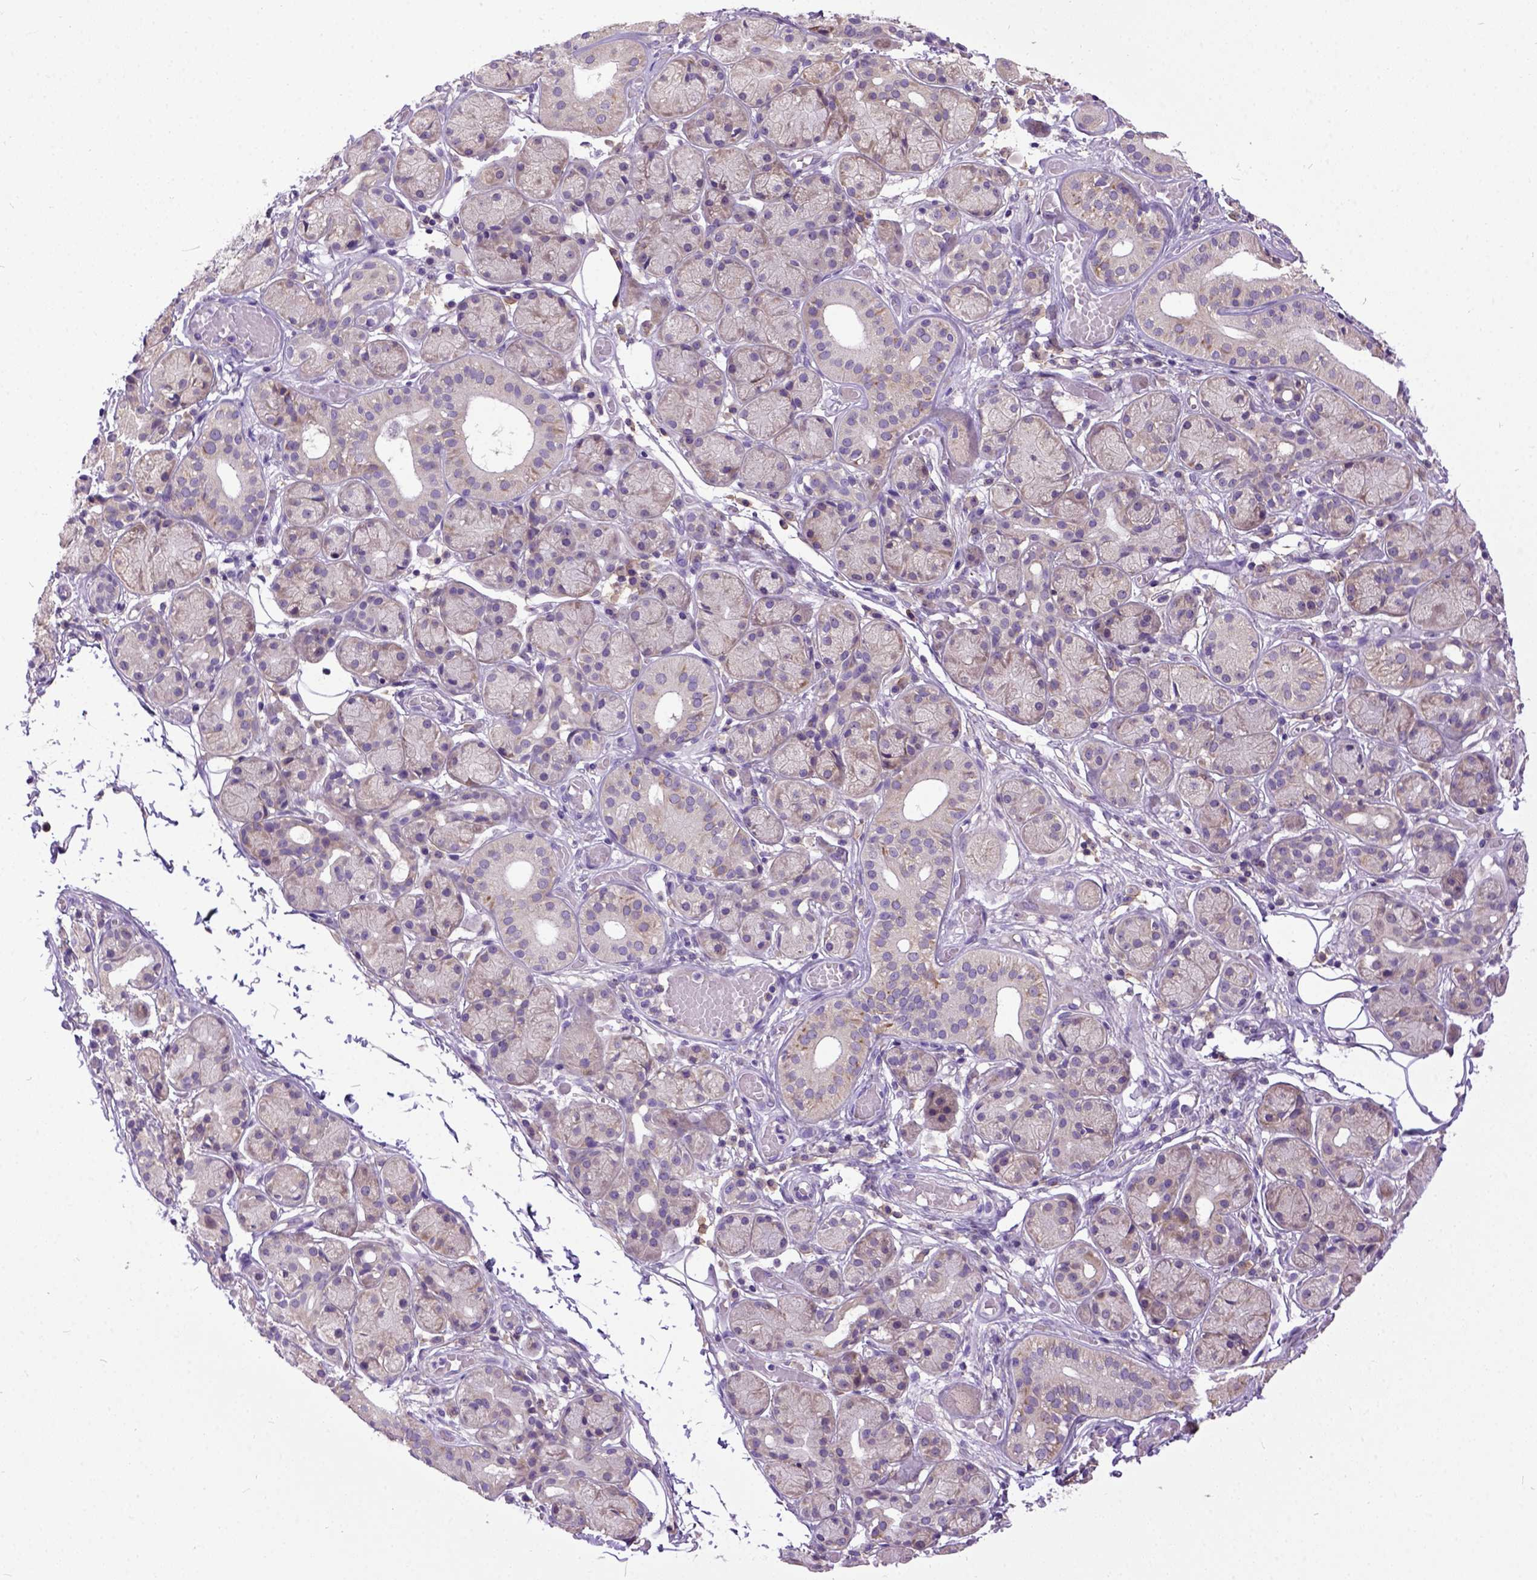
{"staining": {"intensity": "weak", "quantity": "25%-75%", "location": "cytoplasmic/membranous"}, "tissue": "salivary gland", "cell_type": "Glandular cells", "image_type": "normal", "snomed": [{"axis": "morphology", "description": "Normal tissue, NOS"}, {"axis": "topography", "description": "Salivary gland"}, {"axis": "topography", "description": "Peripheral nerve tissue"}], "caption": "Benign salivary gland exhibits weak cytoplasmic/membranous staining in about 25%-75% of glandular cells.", "gene": "NEK5", "patient": {"sex": "male", "age": 71}}